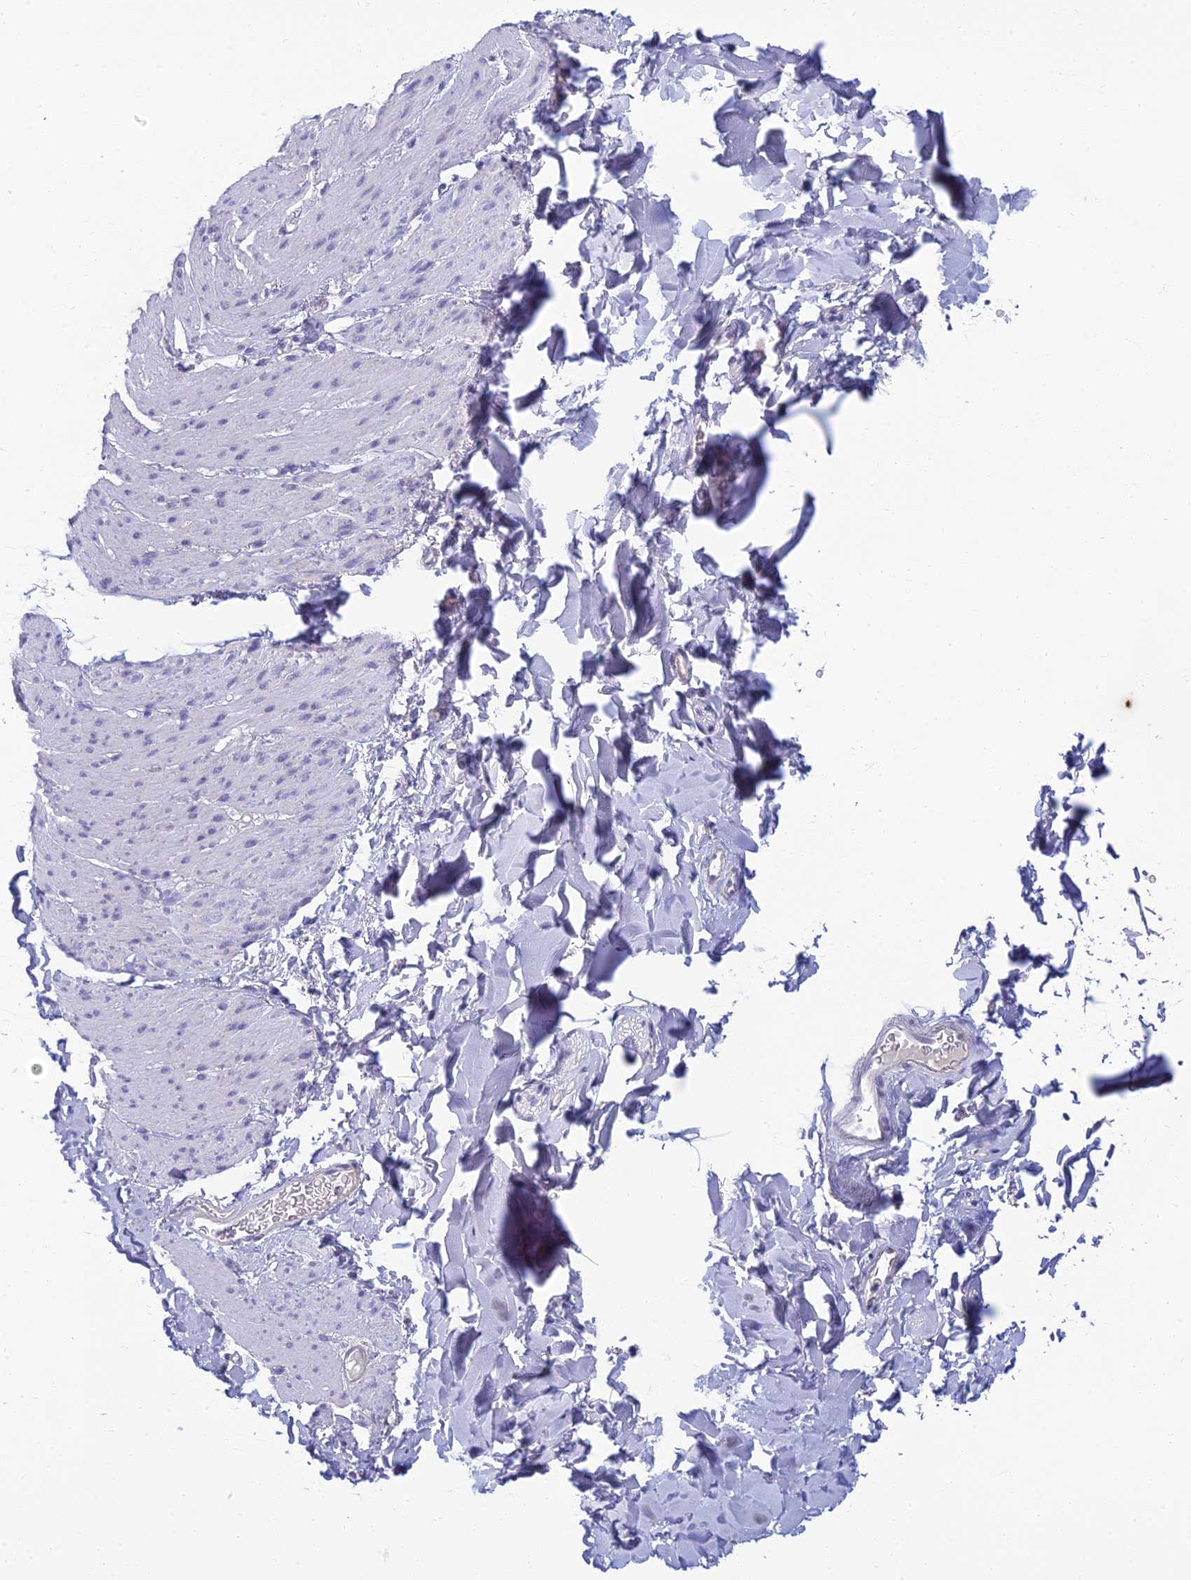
{"staining": {"intensity": "negative", "quantity": "none", "location": "none"}, "tissue": "smooth muscle", "cell_type": "Smooth muscle cells", "image_type": "normal", "snomed": [{"axis": "morphology", "description": "Normal tissue, NOS"}, {"axis": "topography", "description": "Colon"}, {"axis": "topography", "description": "Peripheral nerve tissue"}], "caption": "Immunohistochemical staining of normal human smooth muscle displays no significant positivity in smooth muscle cells.", "gene": "SLC25A41", "patient": {"sex": "female", "age": 61}}